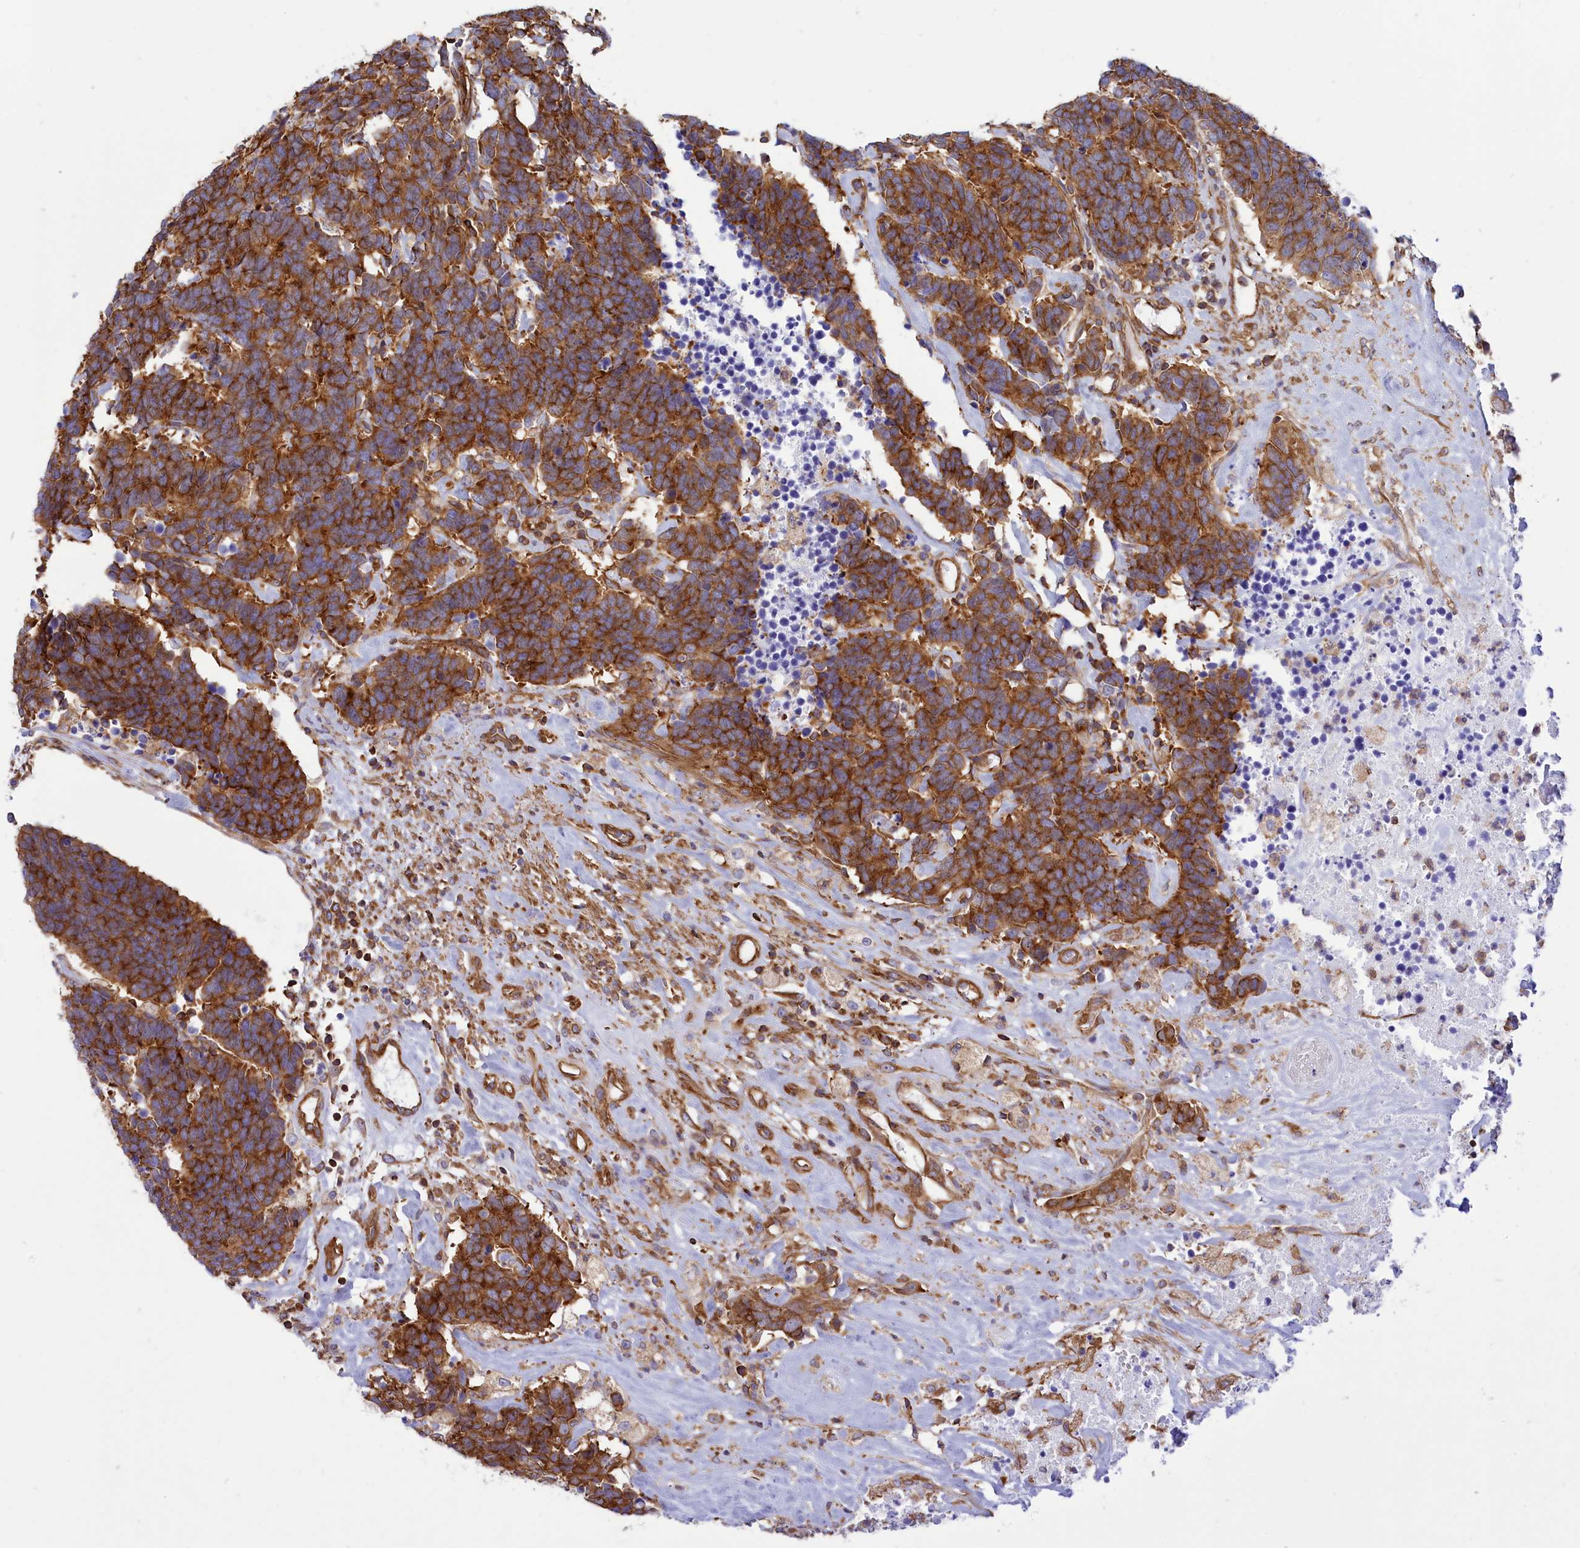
{"staining": {"intensity": "strong", "quantity": ">75%", "location": "cytoplasmic/membranous"}, "tissue": "carcinoid", "cell_type": "Tumor cells", "image_type": "cancer", "snomed": [{"axis": "morphology", "description": "Carcinoma, NOS"}, {"axis": "morphology", "description": "Carcinoid, malignant, NOS"}, {"axis": "topography", "description": "Urinary bladder"}], "caption": "Human carcinoma stained for a protein (brown) exhibits strong cytoplasmic/membranous positive expression in approximately >75% of tumor cells.", "gene": "SEPTIN9", "patient": {"sex": "male", "age": 57}}